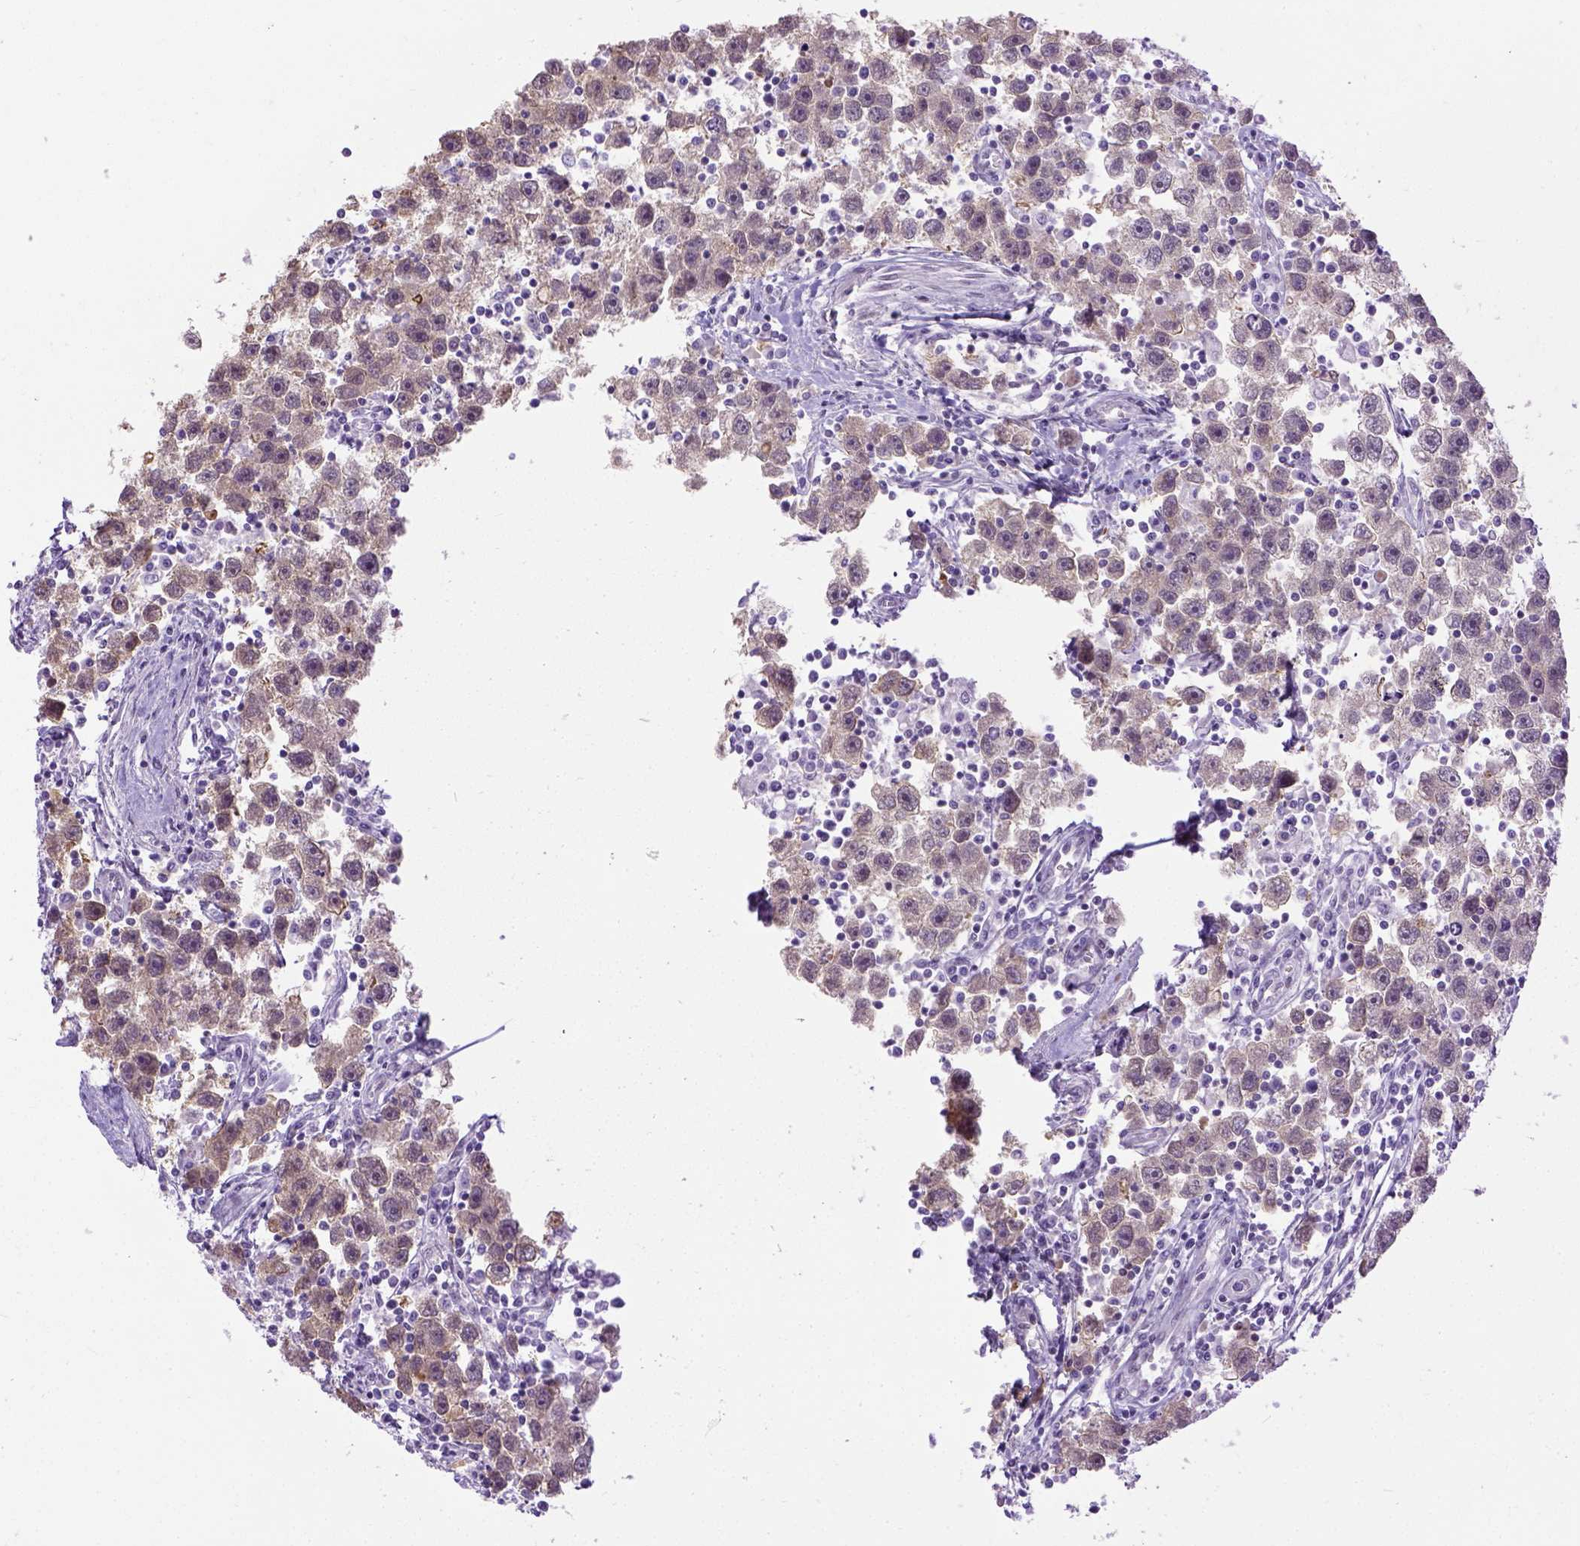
{"staining": {"intensity": "weak", "quantity": "25%-75%", "location": "cytoplasmic/membranous"}, "tissue": "testis cancer", "cell_type": "Tumor cells", "image_type": "cancer", "snomed": [{"axis": "morphology", "description": "Seminoma, NOS"}, {"axis": "topography", "description": "Testis"}], "caption": "Testis cancer stained with a brown dye displays weak cytoplasmic/membranous positive positivity in approximately 25%-75% of tumor cells.", "gene": "FAM184B", "patient": {"sex": "male", "age": 30}}